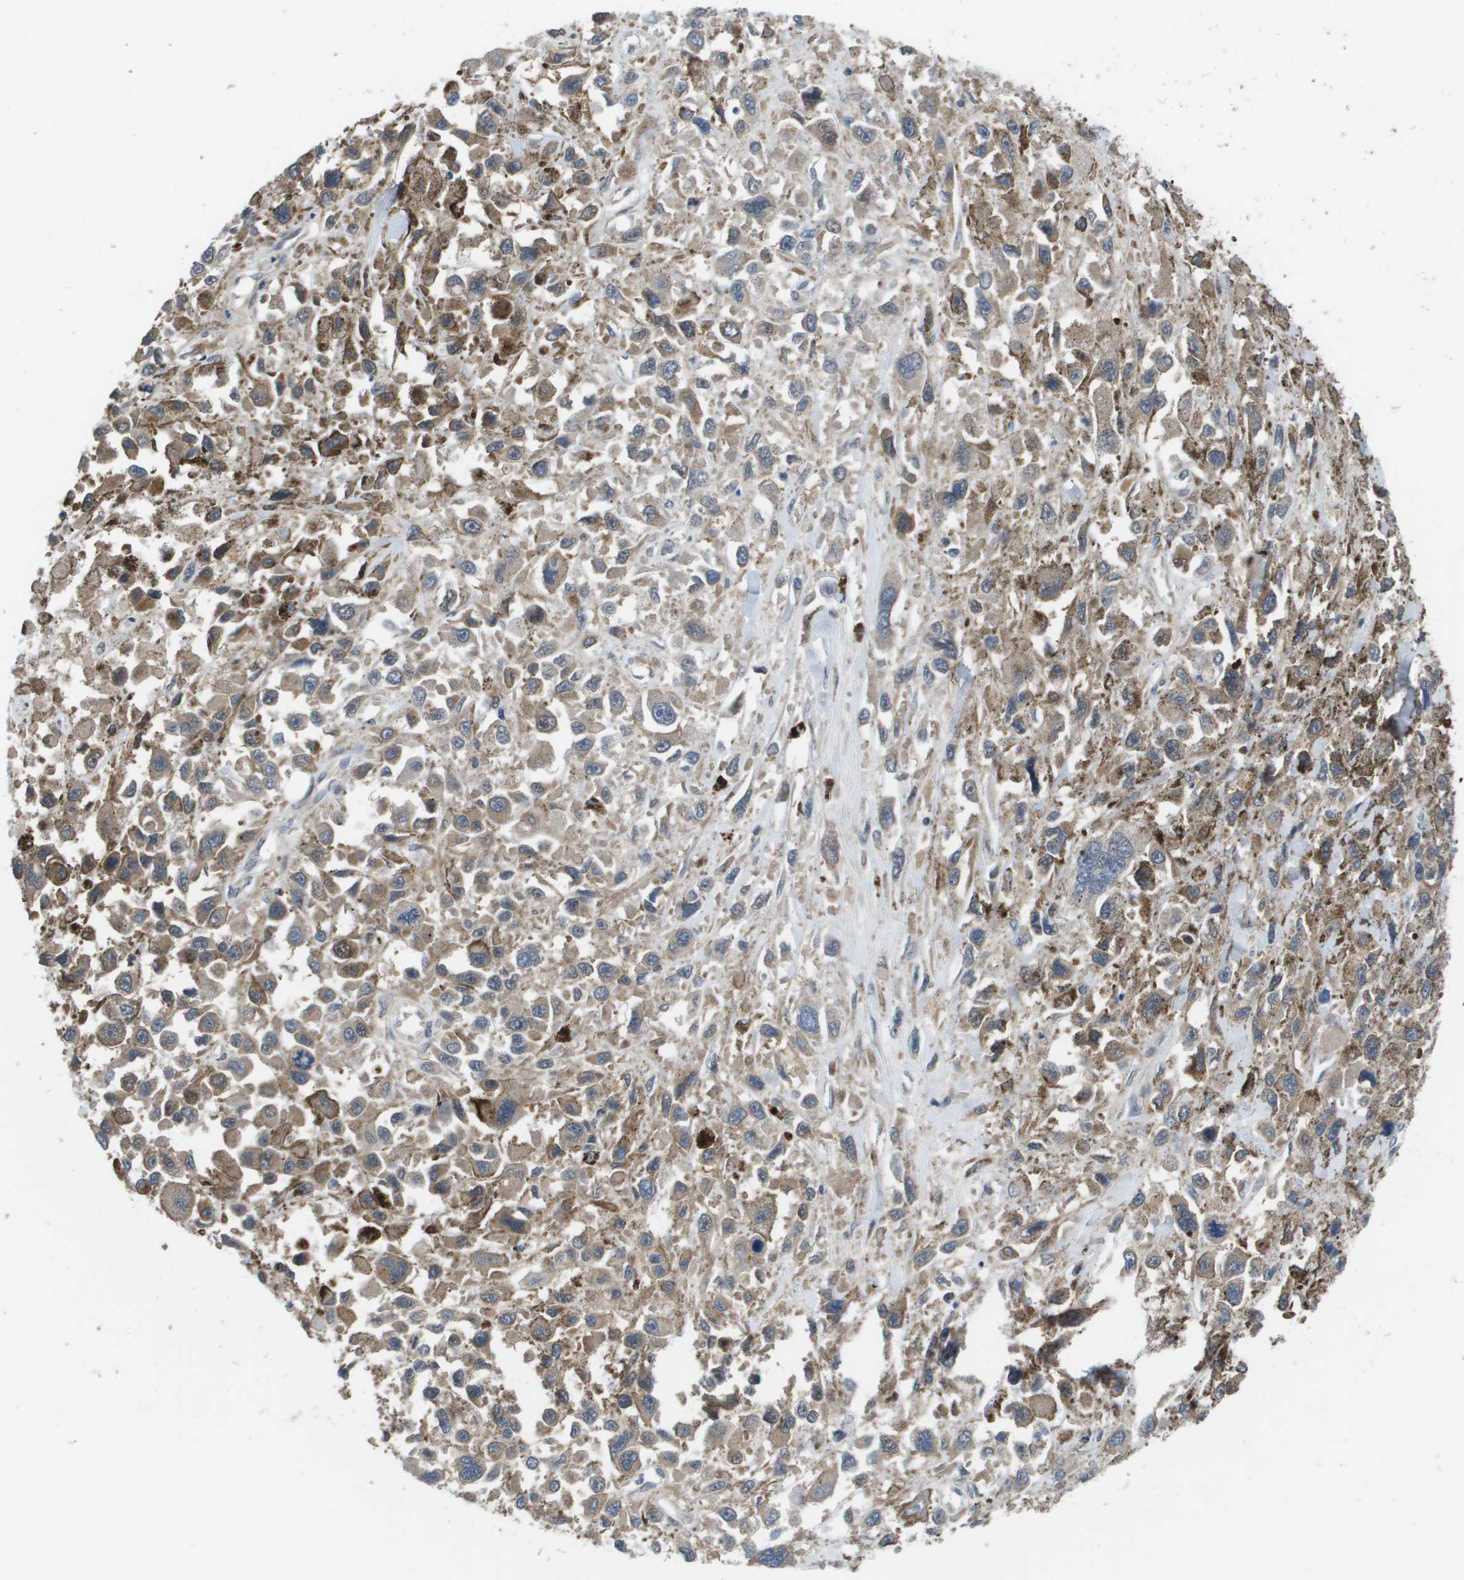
{"staining": {"intensity": "moderate", "quantity": ">75%", "location": "cytoplasmic/membranous"}, "tissue": "melanoma", "cell_type": "Tumor cells", "image_type": "cancer", "snomed": [{"axis": "morphology", "description": "Malignant melanoma, Metastatic site"}, {"axis": "topography", "description": "Lymph node"}], "caption": "A photomicrograph of human melanoma stained for a protein reveals moderate cytoplasmic/membranous brown staining in tumor cells. The protein of interest is stained brown, and the nuclei are stained in blue (DAB IHC with brightfield microscopy, high magnification).", "gene": "ENPP5", "patient": {"sex": "male", "age": 59}}